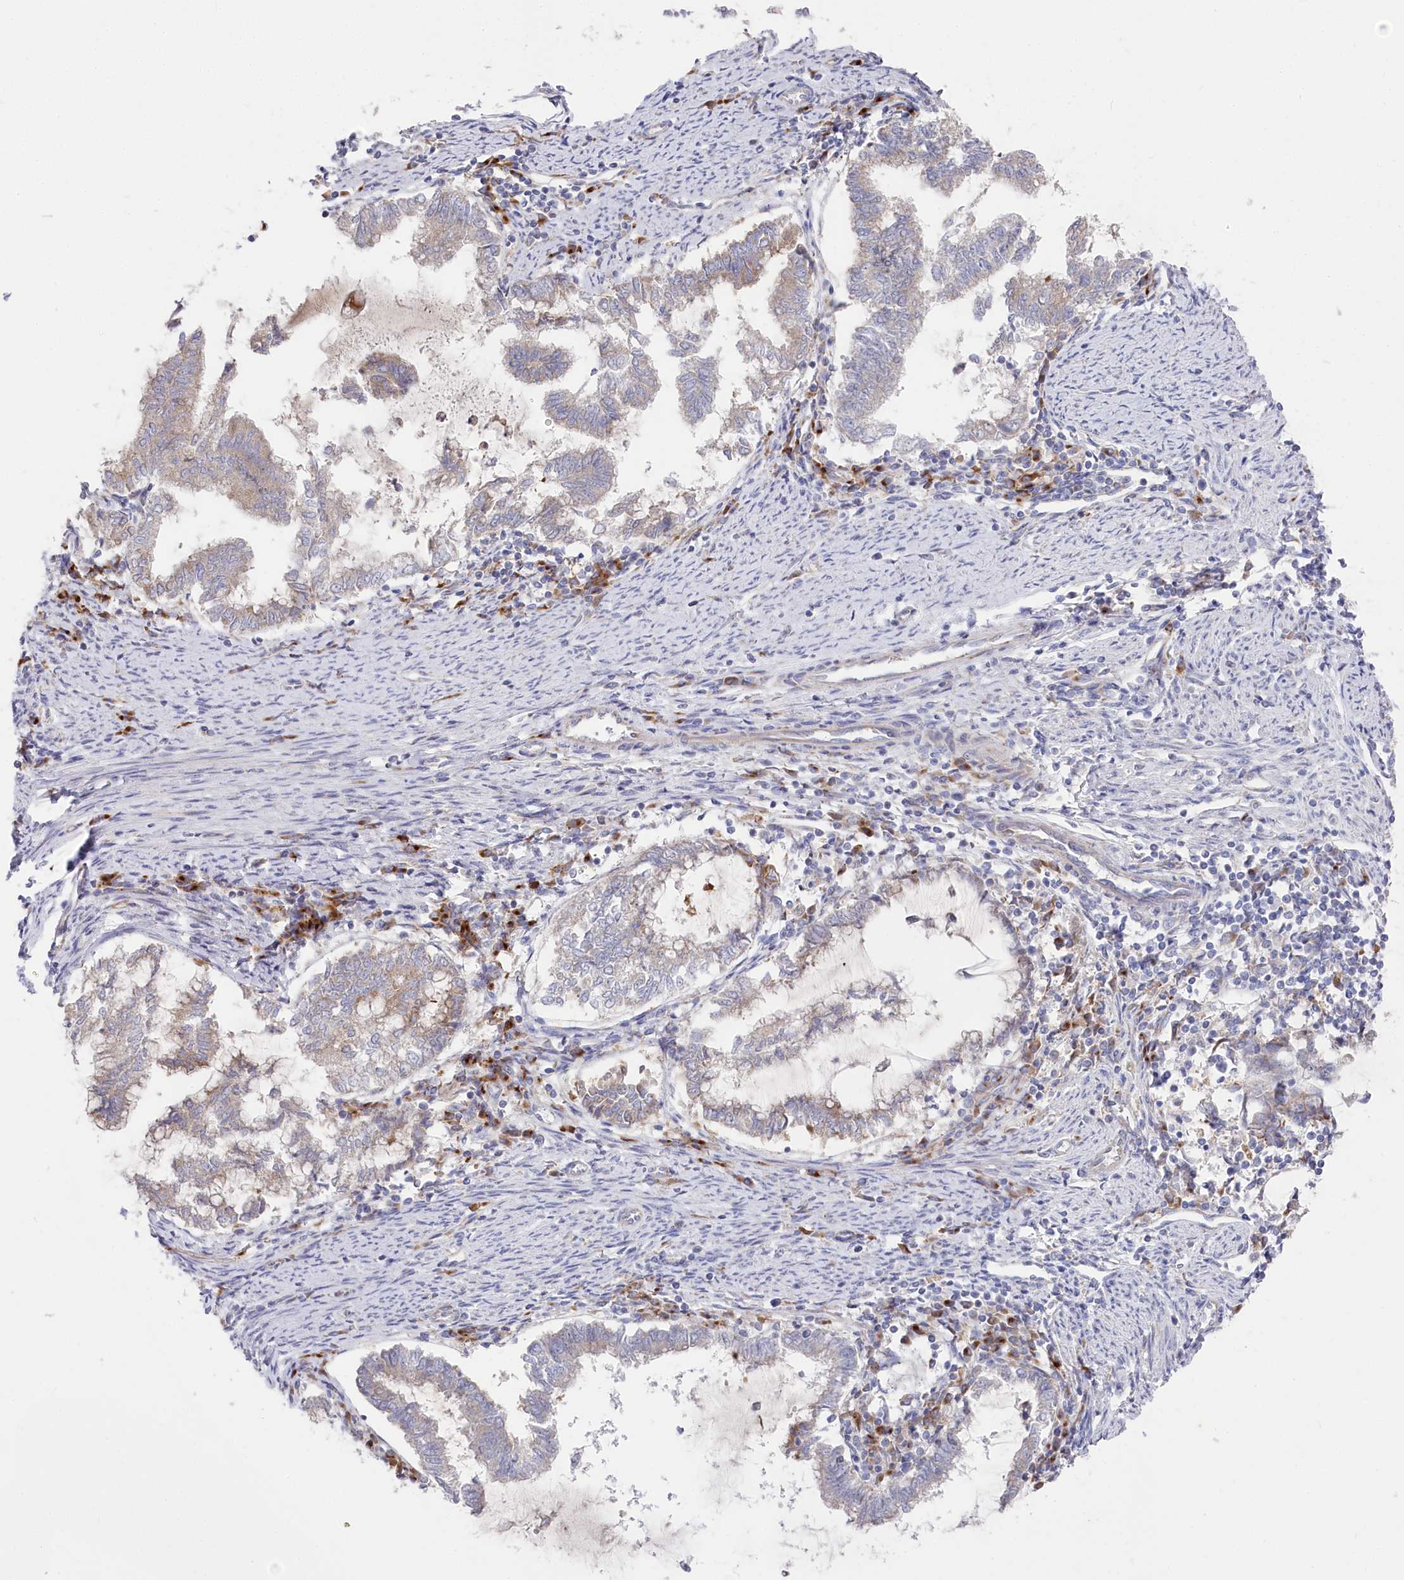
{"staining": {"intensity": "negative", "quantity": "none", "location": "none"}, "tissue": "endometrial cancer", "cell_type": "Tumor cells", "image_type": "cancer", "snomed": [{"axis": "morphology", "description": "Adenocarcinoma, NOS"}, {"axis": "topography", "description": "Endometrium"}], "caption": "This is a micrograph of IHC staining of endometrial cancer, which shows no positivity in tumor cells. (Brightfield microscopy of DAB (3,3'-diaminobenzidine) IHC at high magnification).", "gene": "POGLUT1", "patient": {"sex": "female", "age": 79}}